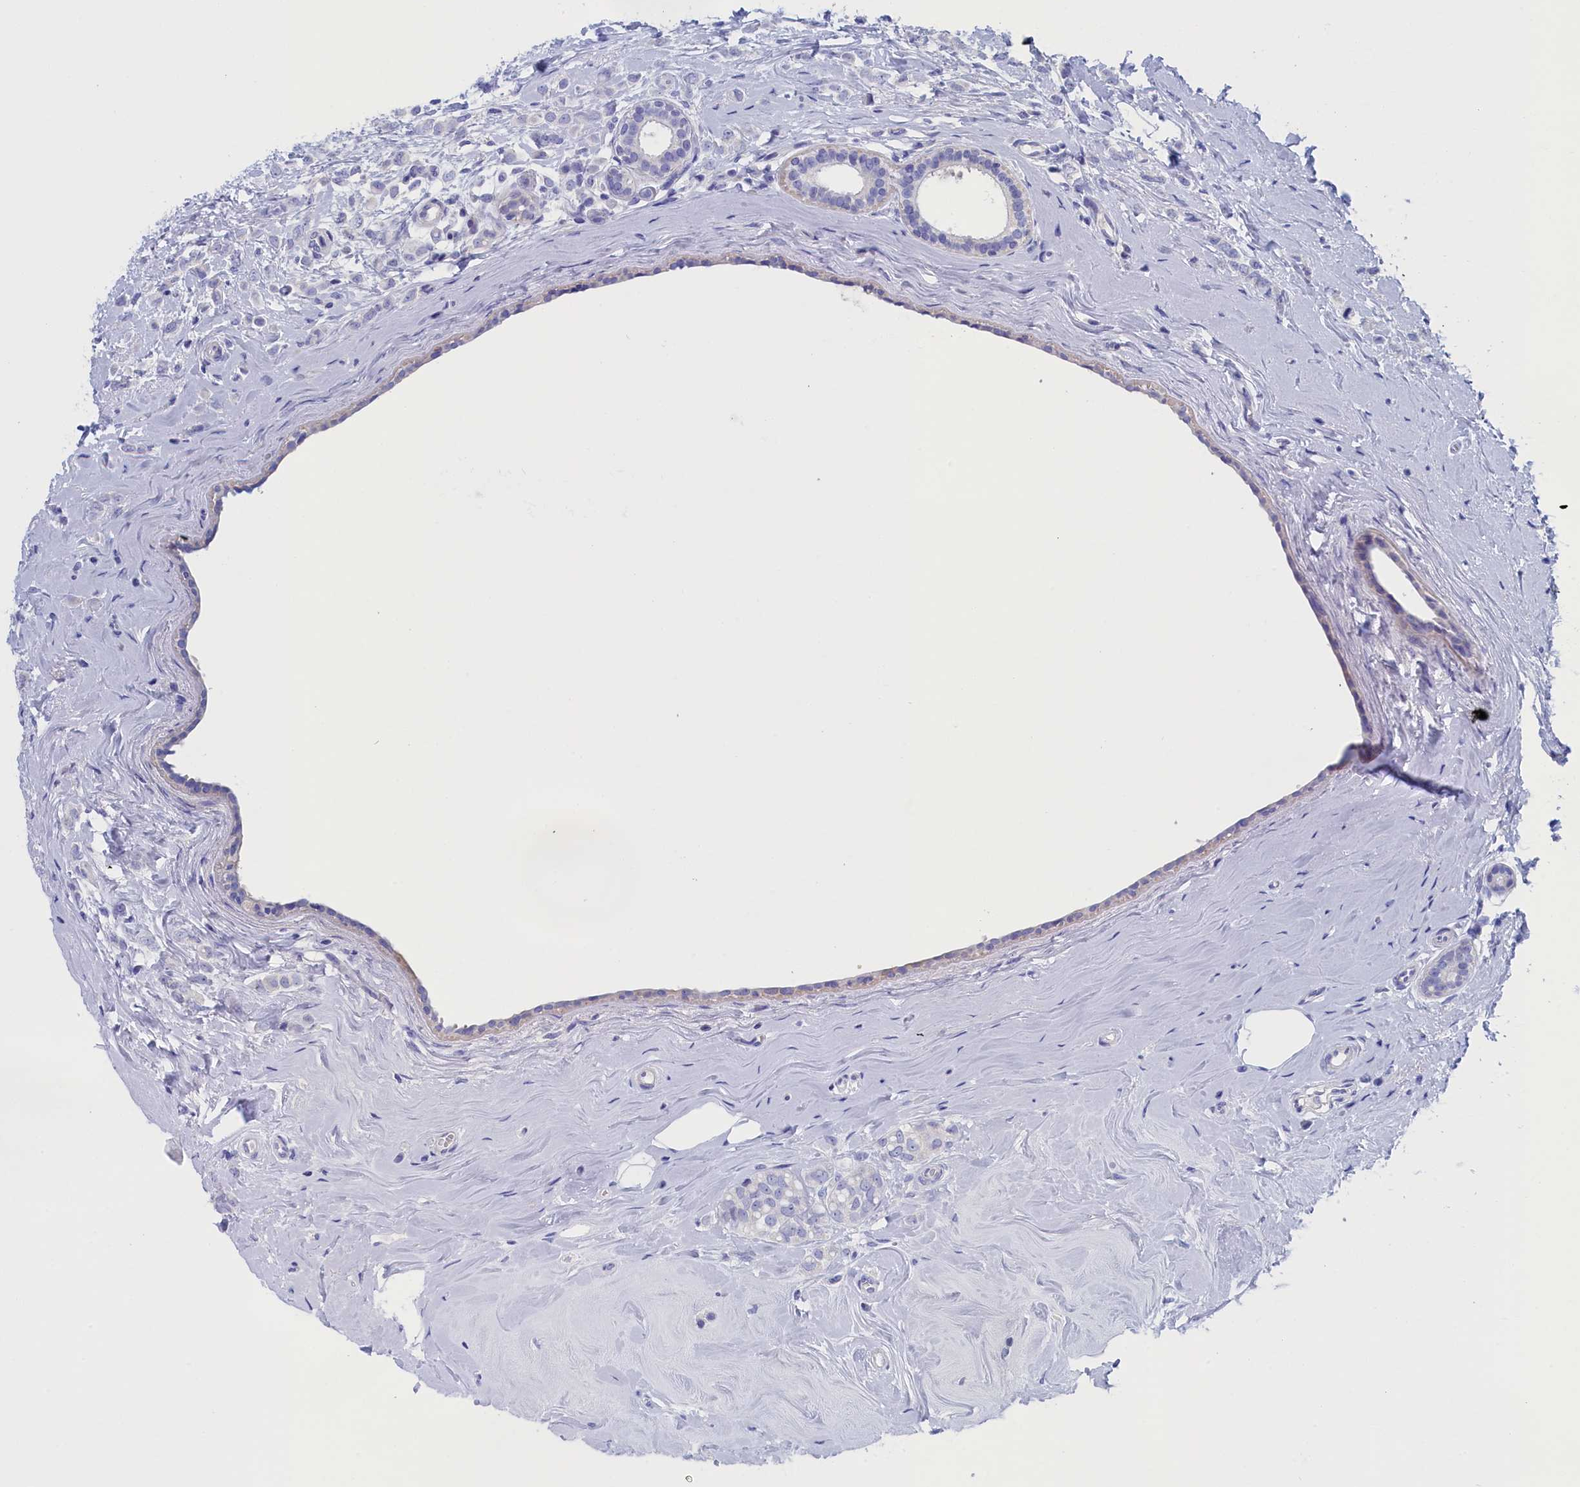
{"staining": {"intensity": "negative", "quantity": "none", "location": "none"}, "tissue": "breast cancer", "cell_type": "Tumor cells", "image_type": "cancer", "snomed": [{"axis": "morphology", "description": "Lobular carcinoma"}, {"axis": "topography", "description": "Breast"}], "caption": "There is no significant expression in tumor cells of breast cancer (lobular carcinoma).", "gene": "ANKRD2", "patient": {"sex": "female", "age": 47}}